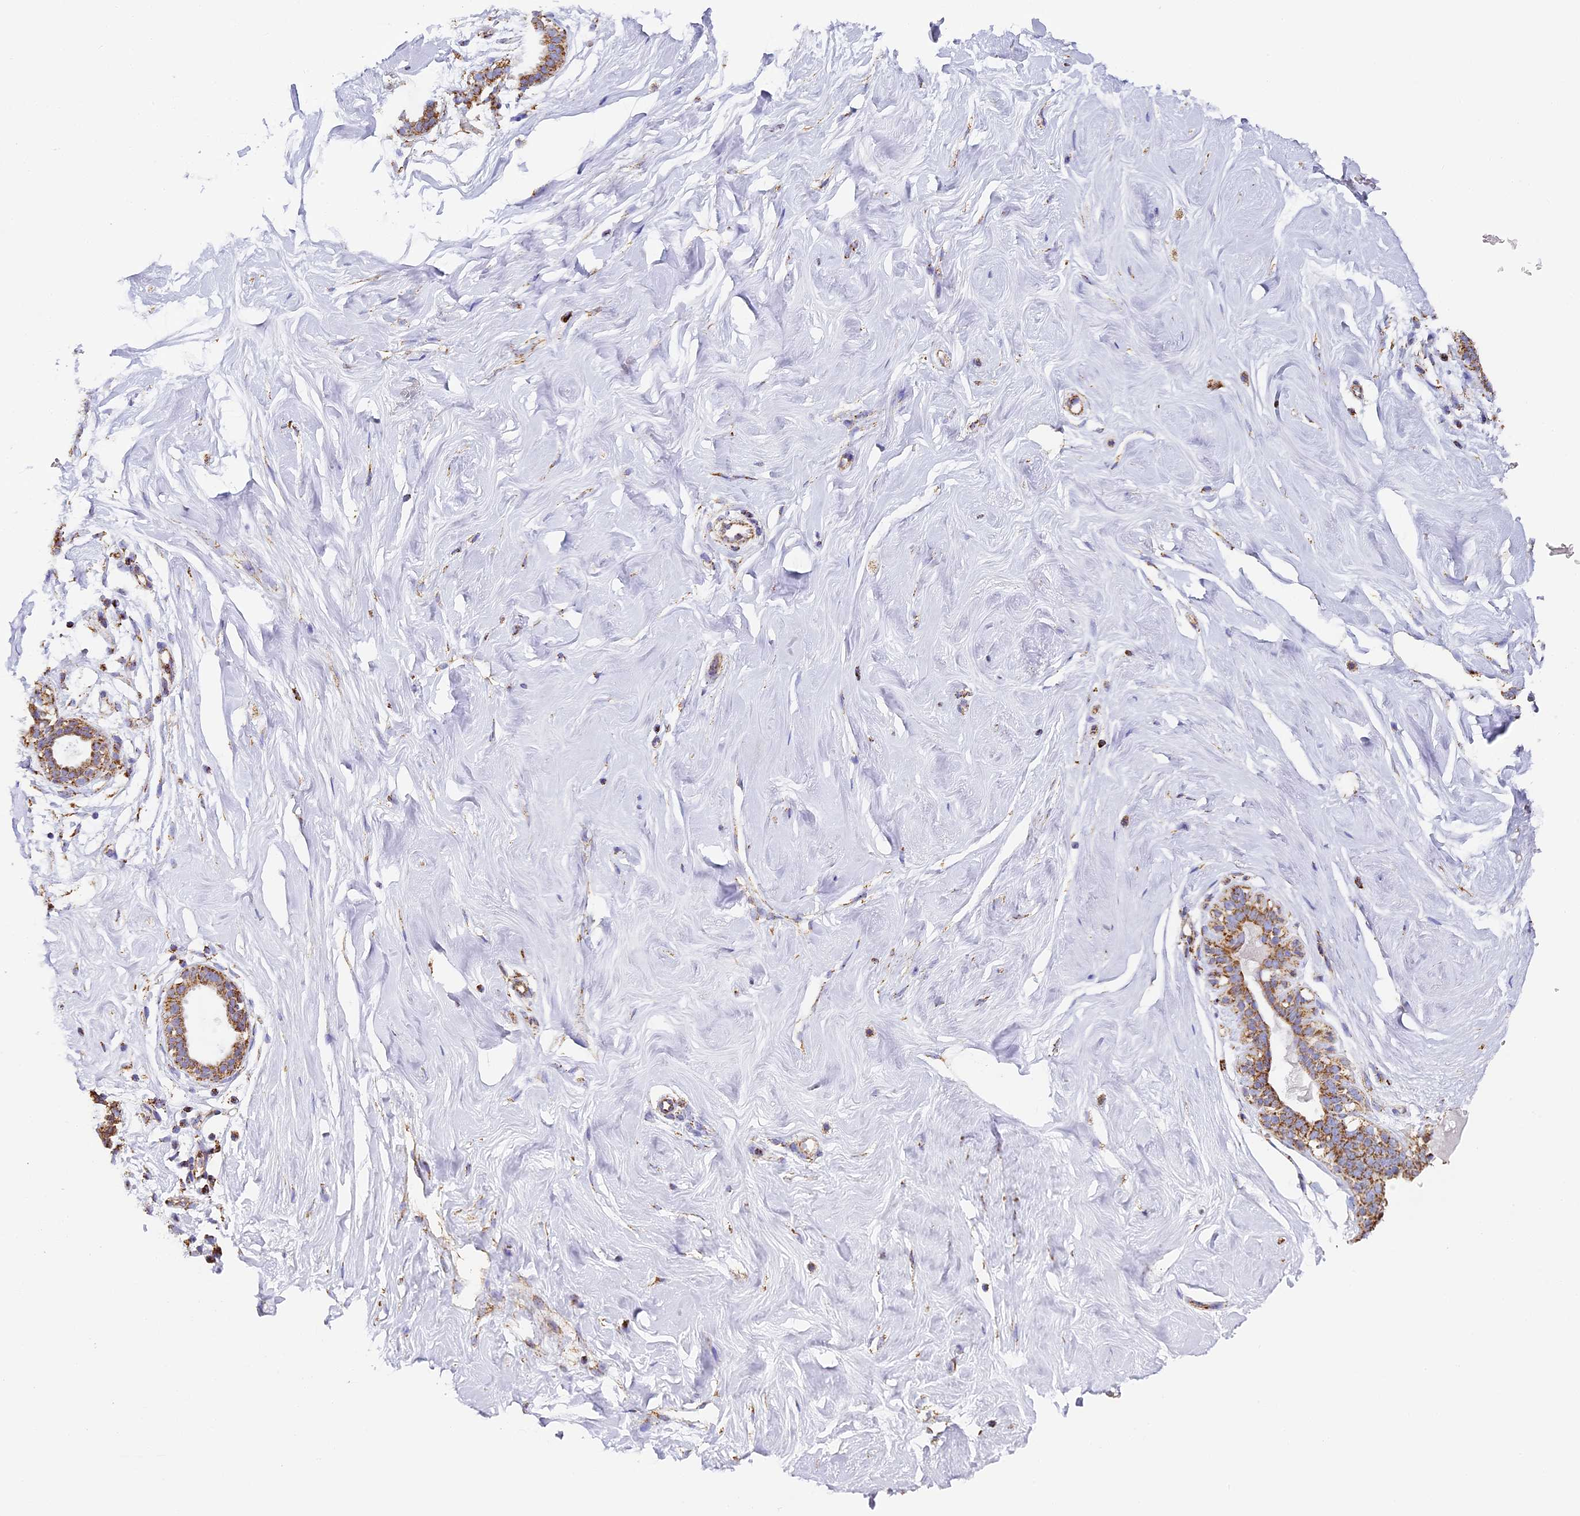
{"staining": {"intensity": "moderate", "quantity": ">75%", "location": "cytoplasmic/membranous"}, "tissue": "breast", "cell_type": "Adipocytes", "image_type": "normal", "snomed": [{"axis": "morphology", "description": "Normal tissue, NOS"}, {"axis": "morphology", "description": "Adenoma, NOS"}, {"axis": "topography", "description": "Breast"}], "caption": "Immunohistochemistry (DAB (3,3'-diaminobenzidine)) staining of unremarkable breast reveals moderate cytoplasmic/membranous protein positivity in about >75% of adipocytes.", "gene": "STK17A", "patient": {"sex": "female", "age": 23}}